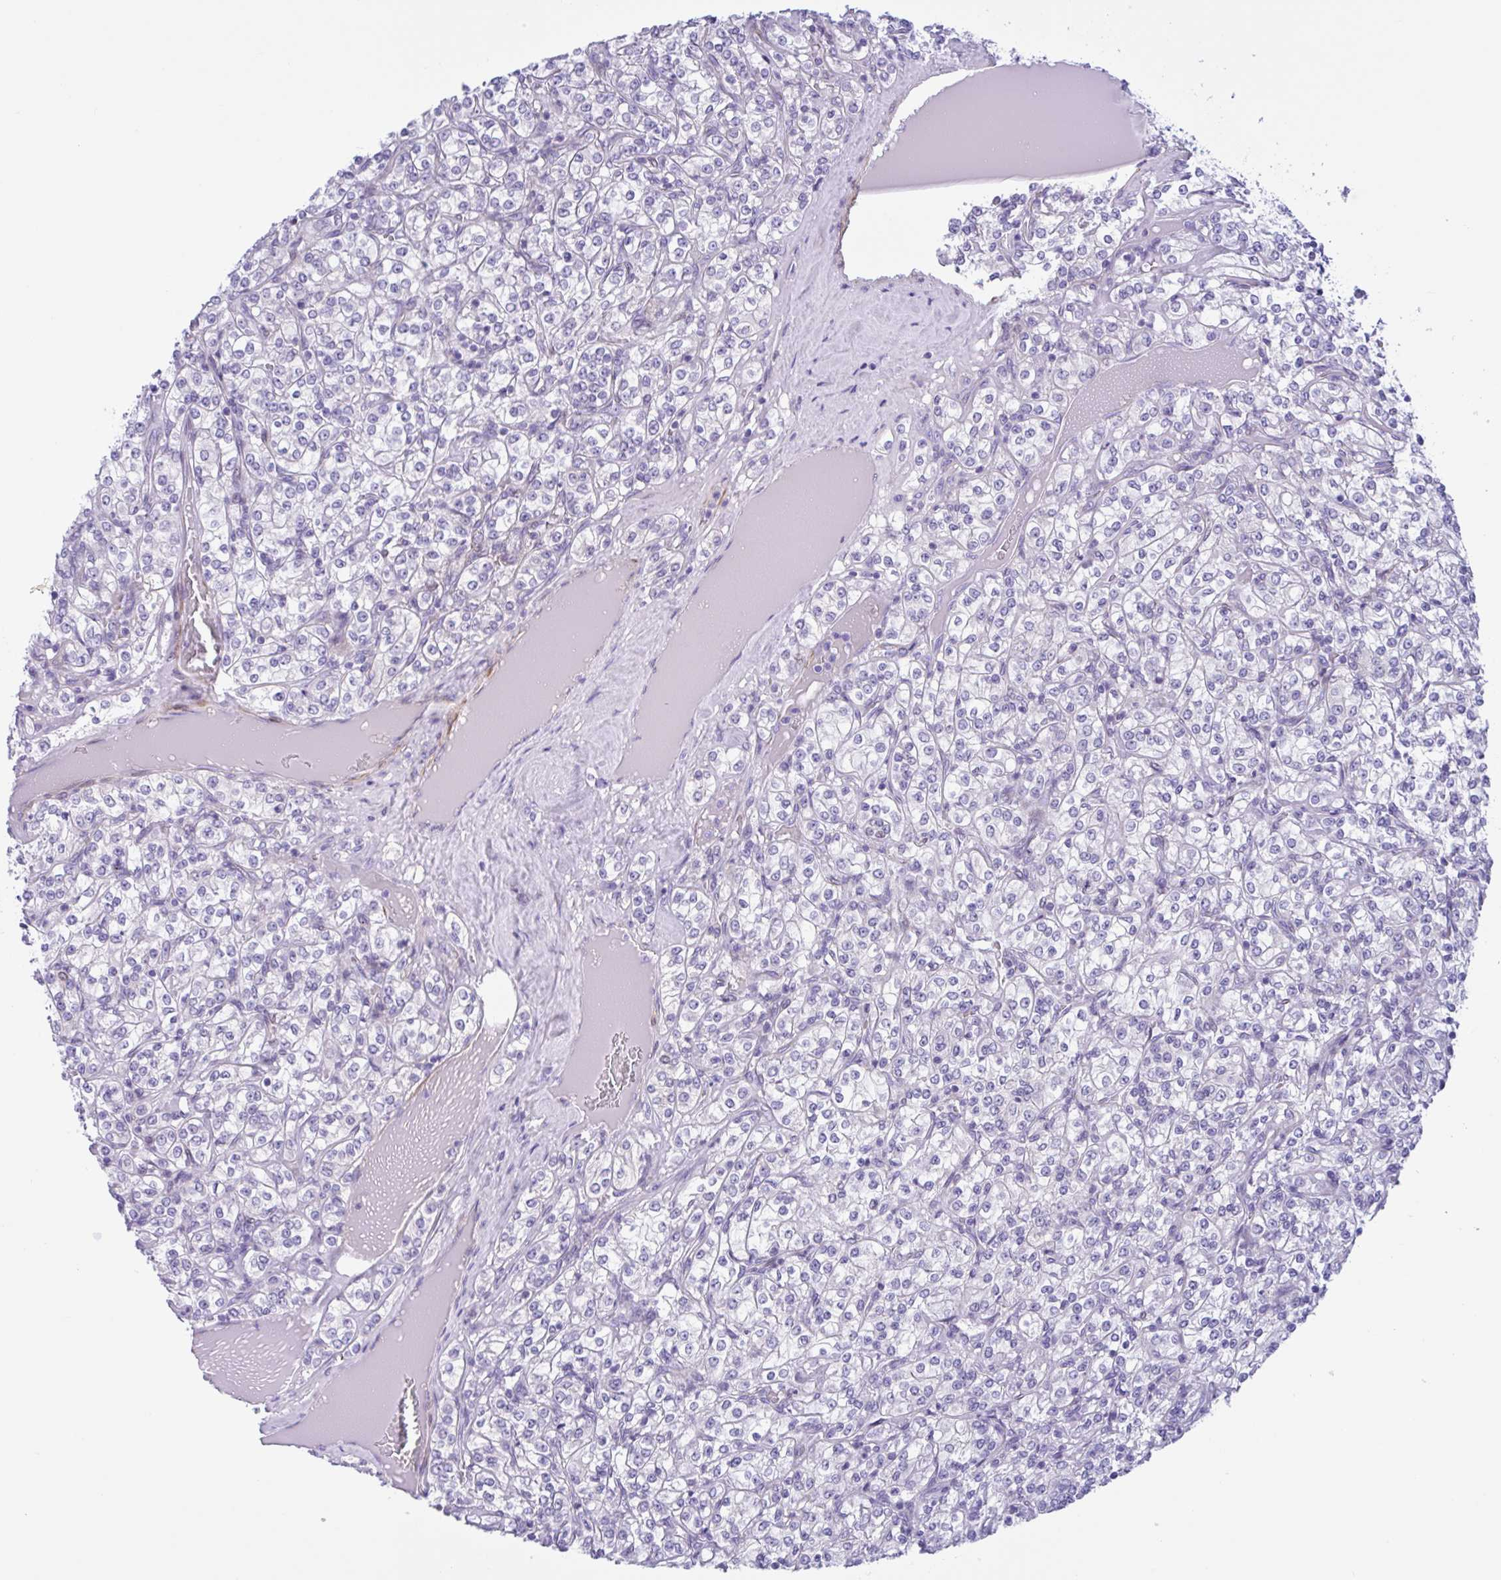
{"staining": {"intensity": "negative", "quantity": "none", "location": "none"}, "tissue": "renal cancer", "cell_type": "Tumor cells", "image_type": "cancer", "snomed": [{"axis": "morphology", "description": "Adenocarcinoma, NOS"}, {"axis": "topography", "description": "Kidney"}], "caption": "IHC of renal adenocarcinoma reveals no expression in tumor cells.", "gene": "AHCYL2", "patient": {"sex": "male", "age": 77}}